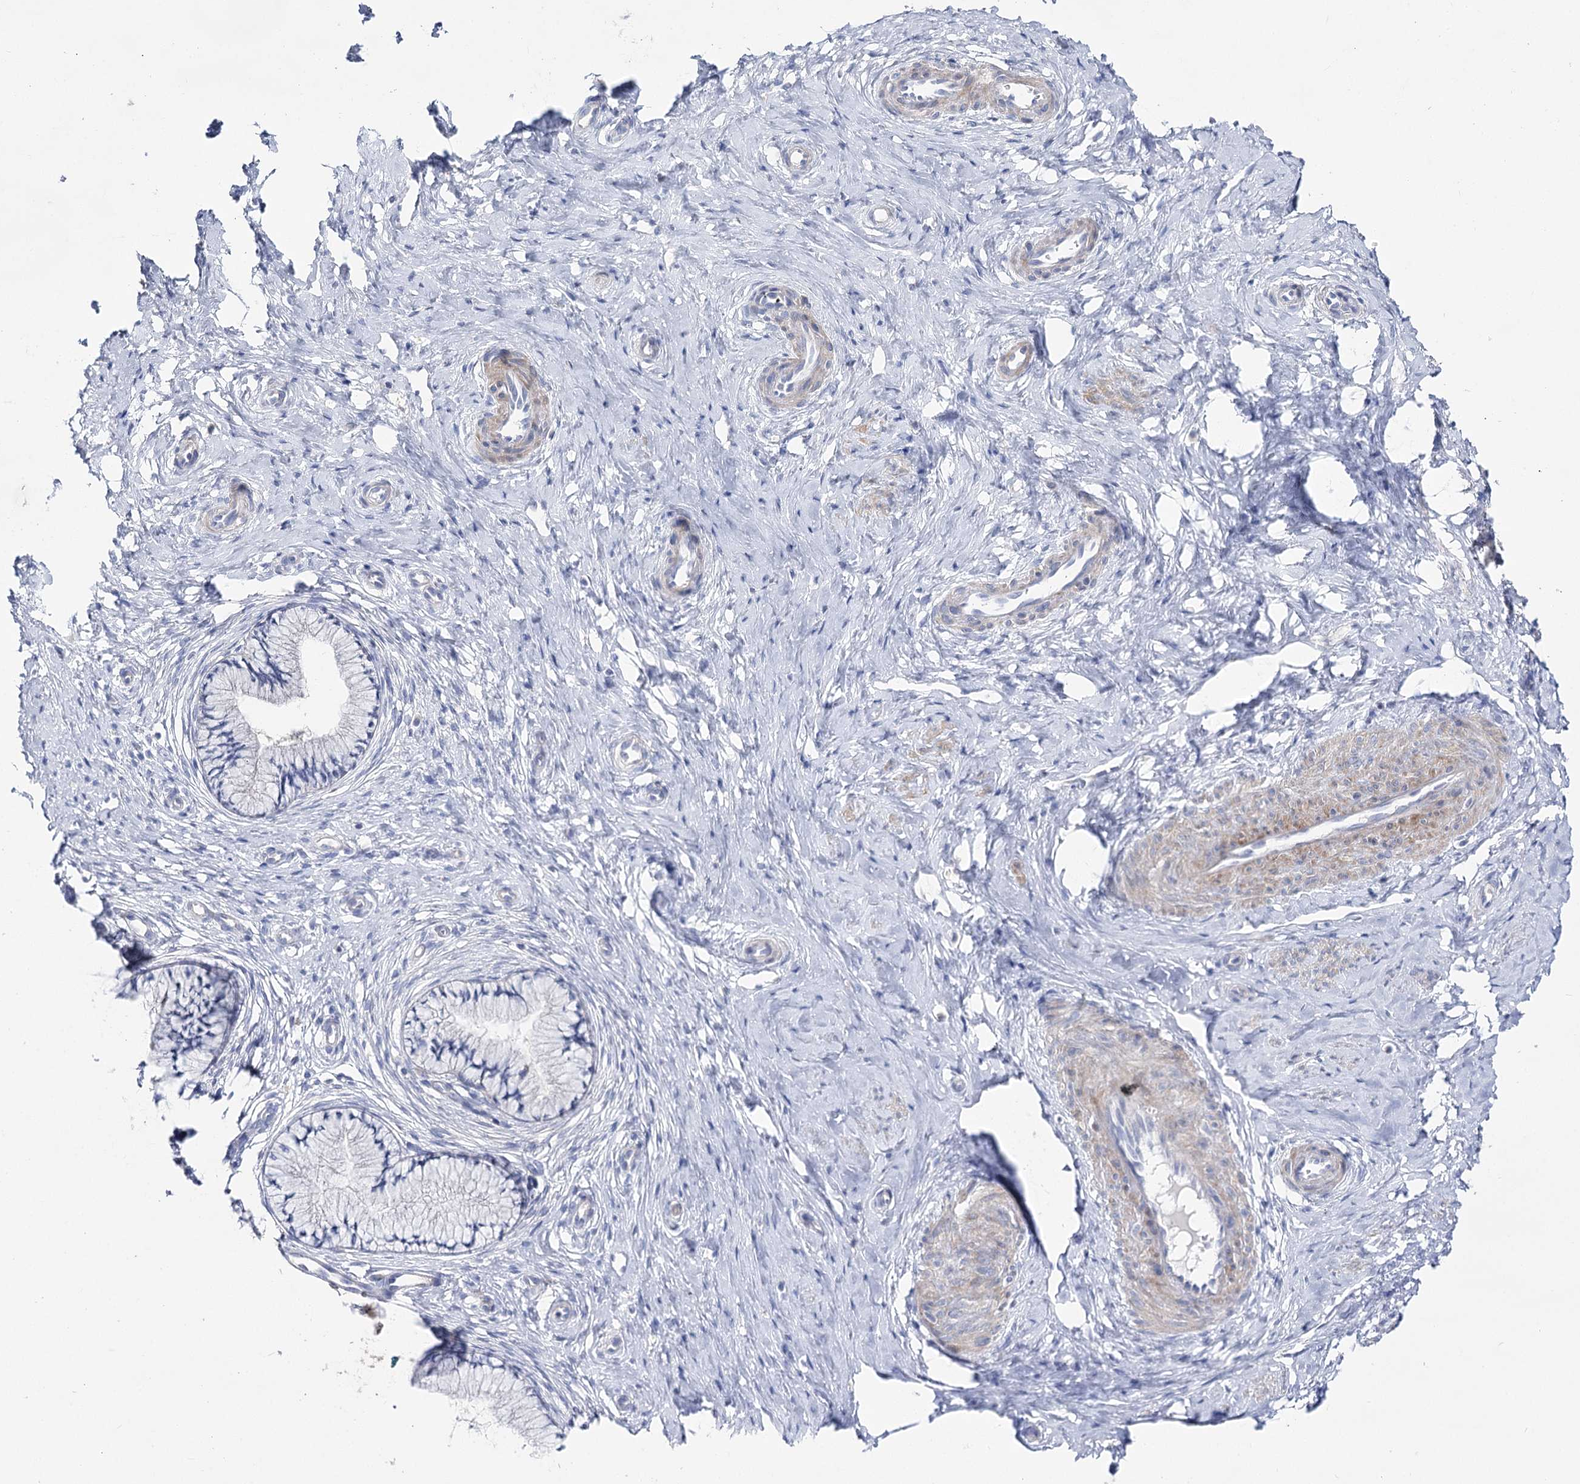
{"staining": {"intensity": "negative", "quantity": "none", "location": "none"}, "tissue": "cervix", "cell_type": "Glandular cells", "image_type": "normal", "snomed": [{"axis": "morphology", "description": "Normal tissue, NOS"}, {"axis": "topography", "description": "Cervix"}], "caption": "Protein analysis of benign cervix displays no significant expression in glandular cells. (DAB (3,3'-diaminobenzidine) IHC, high magnification).", "gene": "NRAP", "patient": {"sex": "female", "age": 36}}